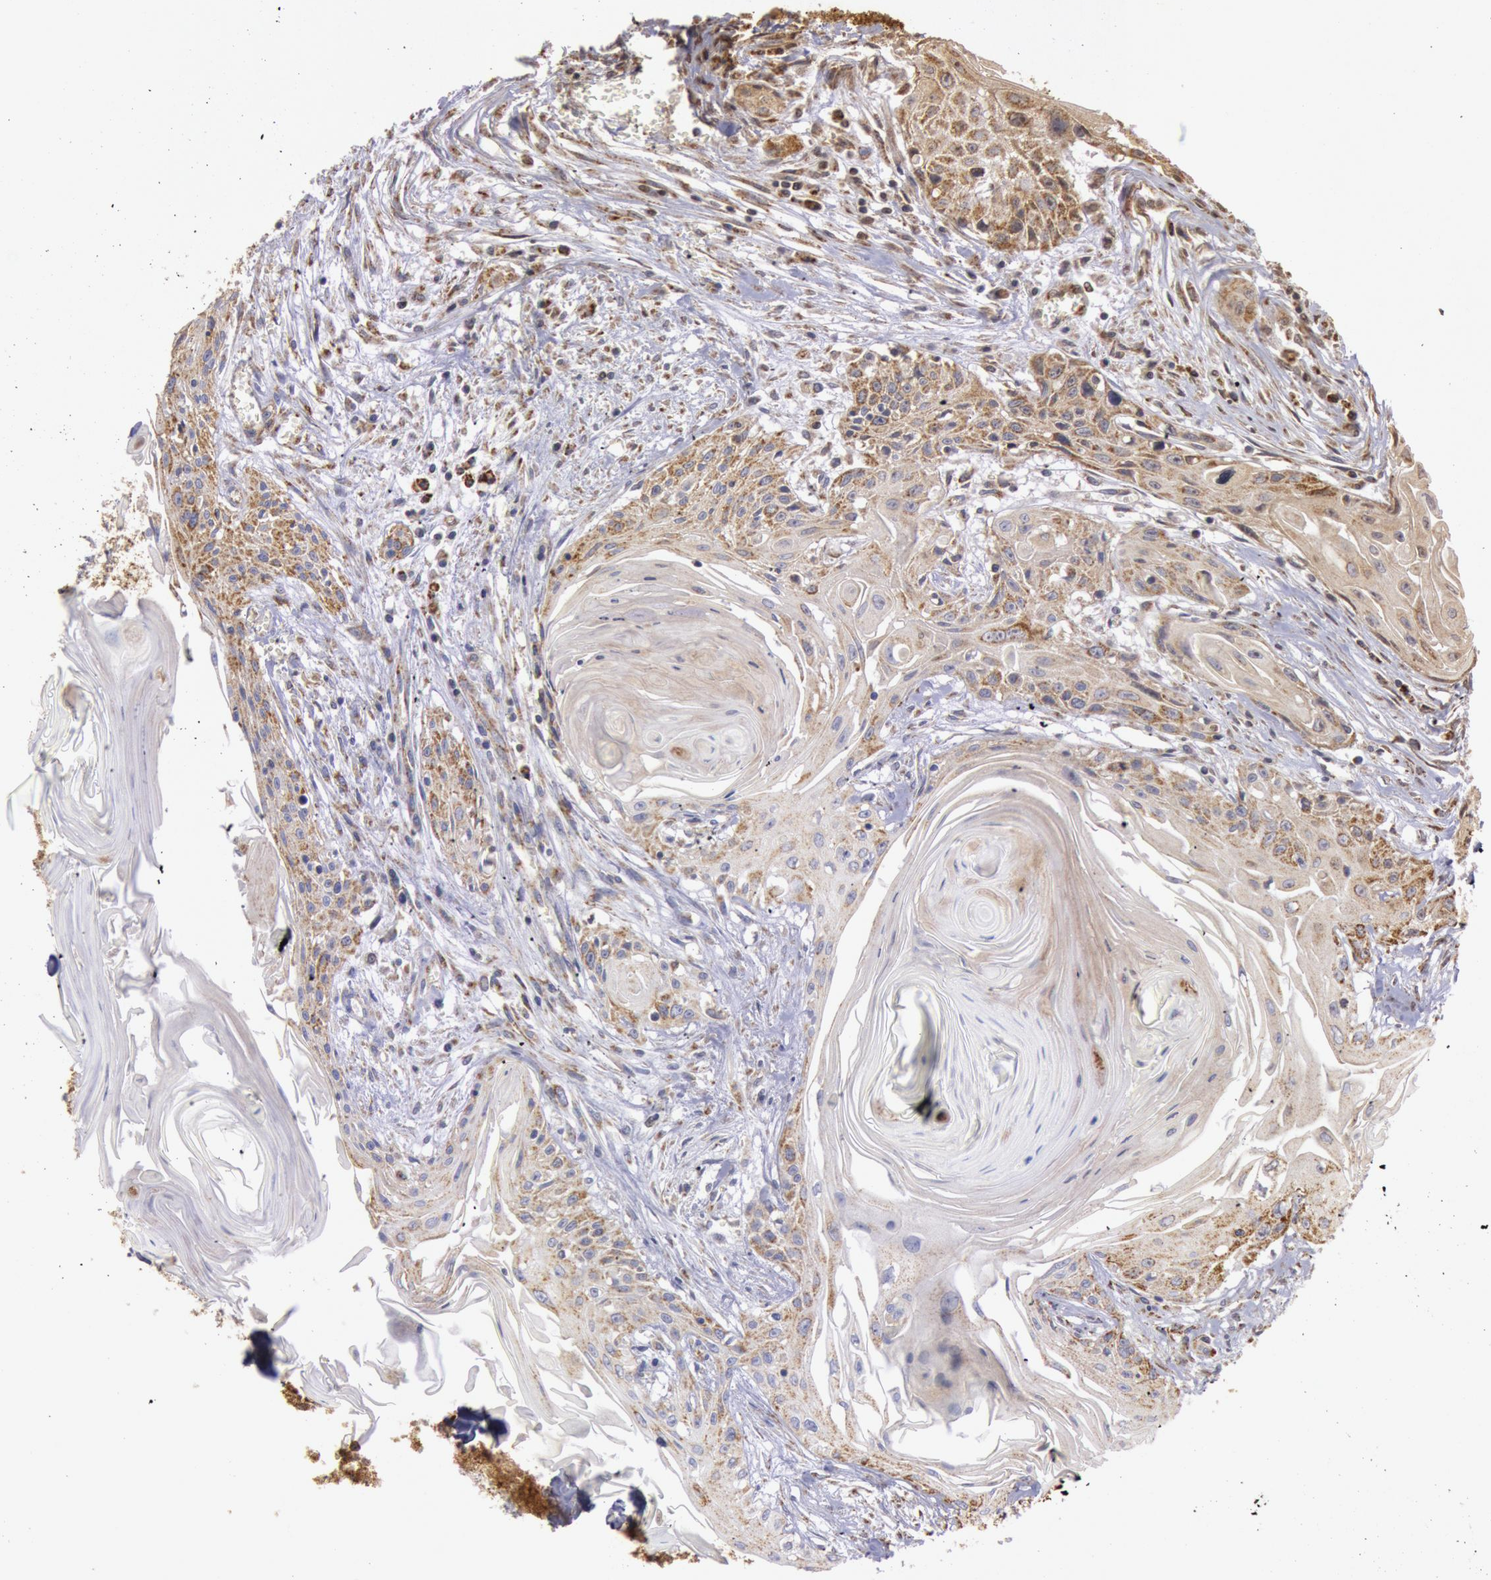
{"staining": {"intensity": "weak", "quantity": "25%-75%", "location": "cytoplasmic/membranous"}, "tissue": "head and neck cancer", "cell_type": "Tumor cells", "image_type": "cancer", "snomed": [{"axis": "morphology", "description": "Squamous cell carcinoma, NOS"}, {"axis": "morphology", "description": "Squamous cell carcinoma, metastatic, NOS"}, {"axis": "topography", "description": "Lymph node"}, {"axis": "topography", "description": "Salivary gland"}, {"axis": "topography", "description": "Head-Neck"}], "caption": "Immunohistochemistry image of neoplastic tissue: human head and neck cancer stained using immunohistochemistry (IHC) shows low levels of weak protein expression localized specifically in the cytoplasmic/membranous of tumor cells, appearing as a cytoplasmic/membranous brown color.", "gene": "CYC1", "patient": {"sex": "female", "age": 74}}